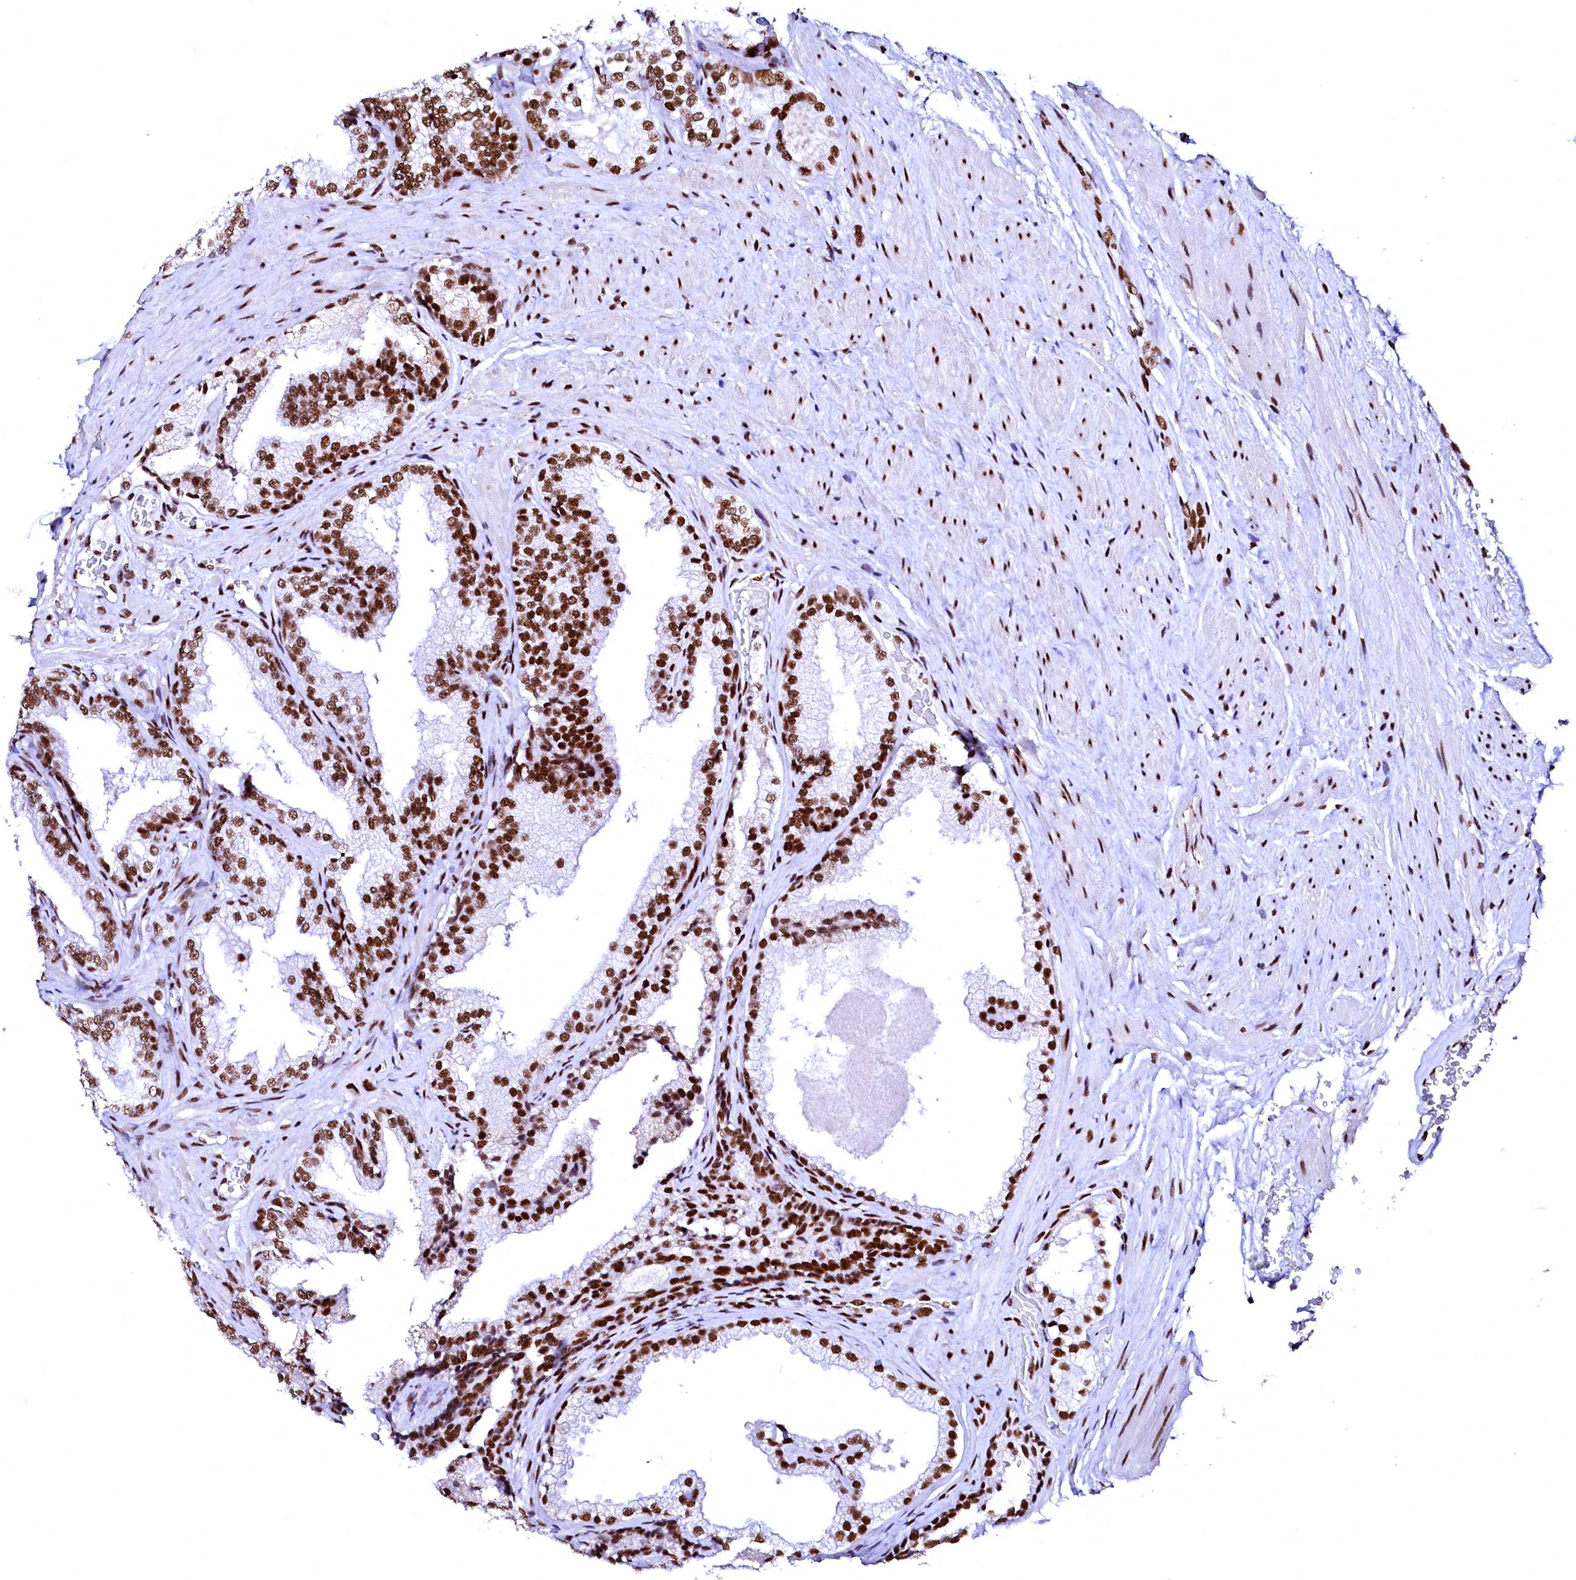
{"staining": {"intensity": "strong", "quantity": ">75%", "location": "nuclear"}, "tissue": "prostate", "cell_type": "Glandular cells", "image_type": "normal", "snomed": [{"axis": "morphology", "description": "Normal tissue, NOS"}, {"axis": "topography", "description": "Prostate"}], "caption": "Strong nuclear expression for a protein is seen in about >75% of glandular cells of benign prostate using immunohistochemistry.", "gene": "CPSF6", "patient": {"sex": "male", "age": 76}}